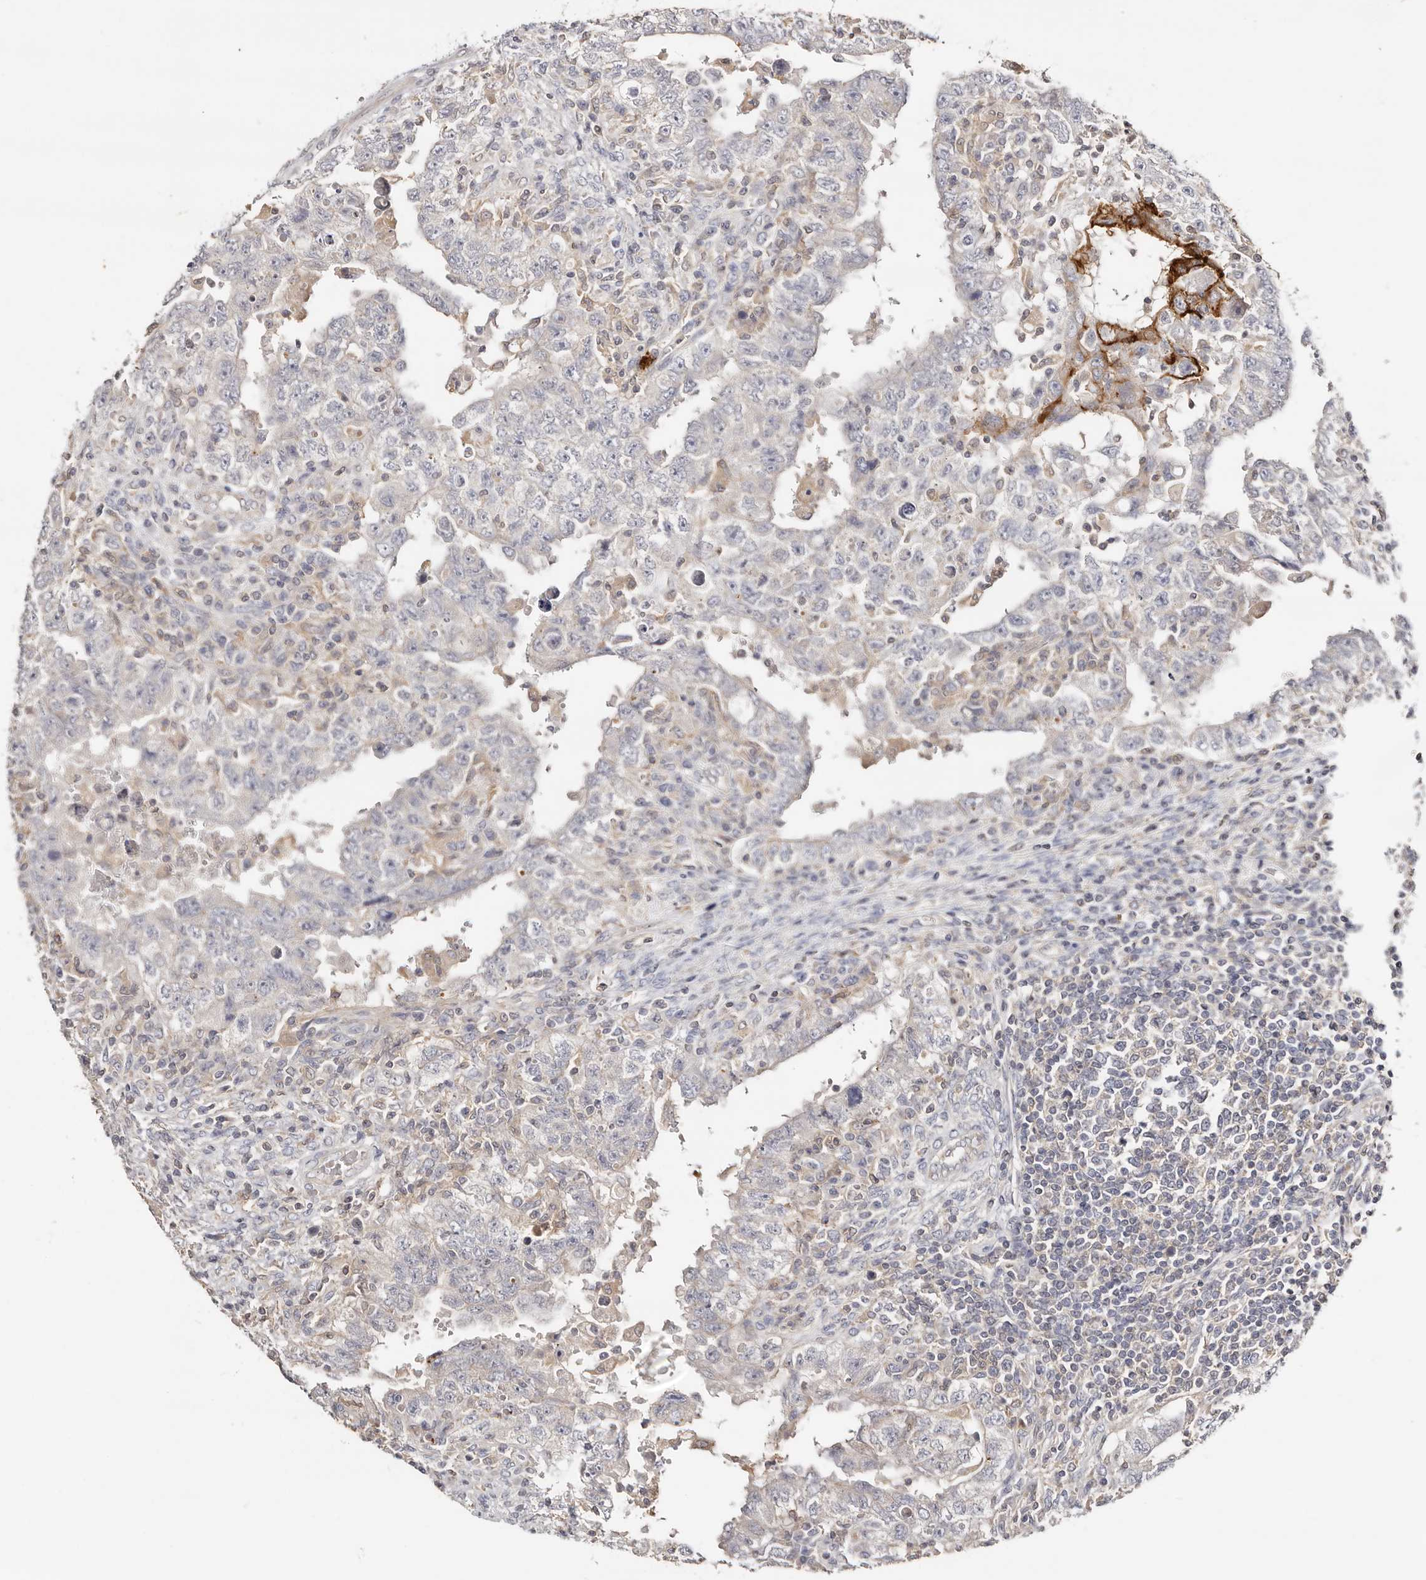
{"staining": {"intensity": "strong", "quantity": "<25%", "location": "cytoplasmic/membranous"}, "tissue": "testis cancer", "cell_type": "Tumor cells", "image_type": "cancer", "snomed": [{"axis": "morphology", "description": "Carcinoma, Embryonal, NOS"}, {"axis": "topography", "description": "Testis"}], "caption": "Immunohistochemistry of testis cancer demonstrates medium levels of strong cytoplasmic/membranous staining in about <25% of tumor cells.", "gene": "S100A14", "patient": {"sex": "male", "age": 26}}